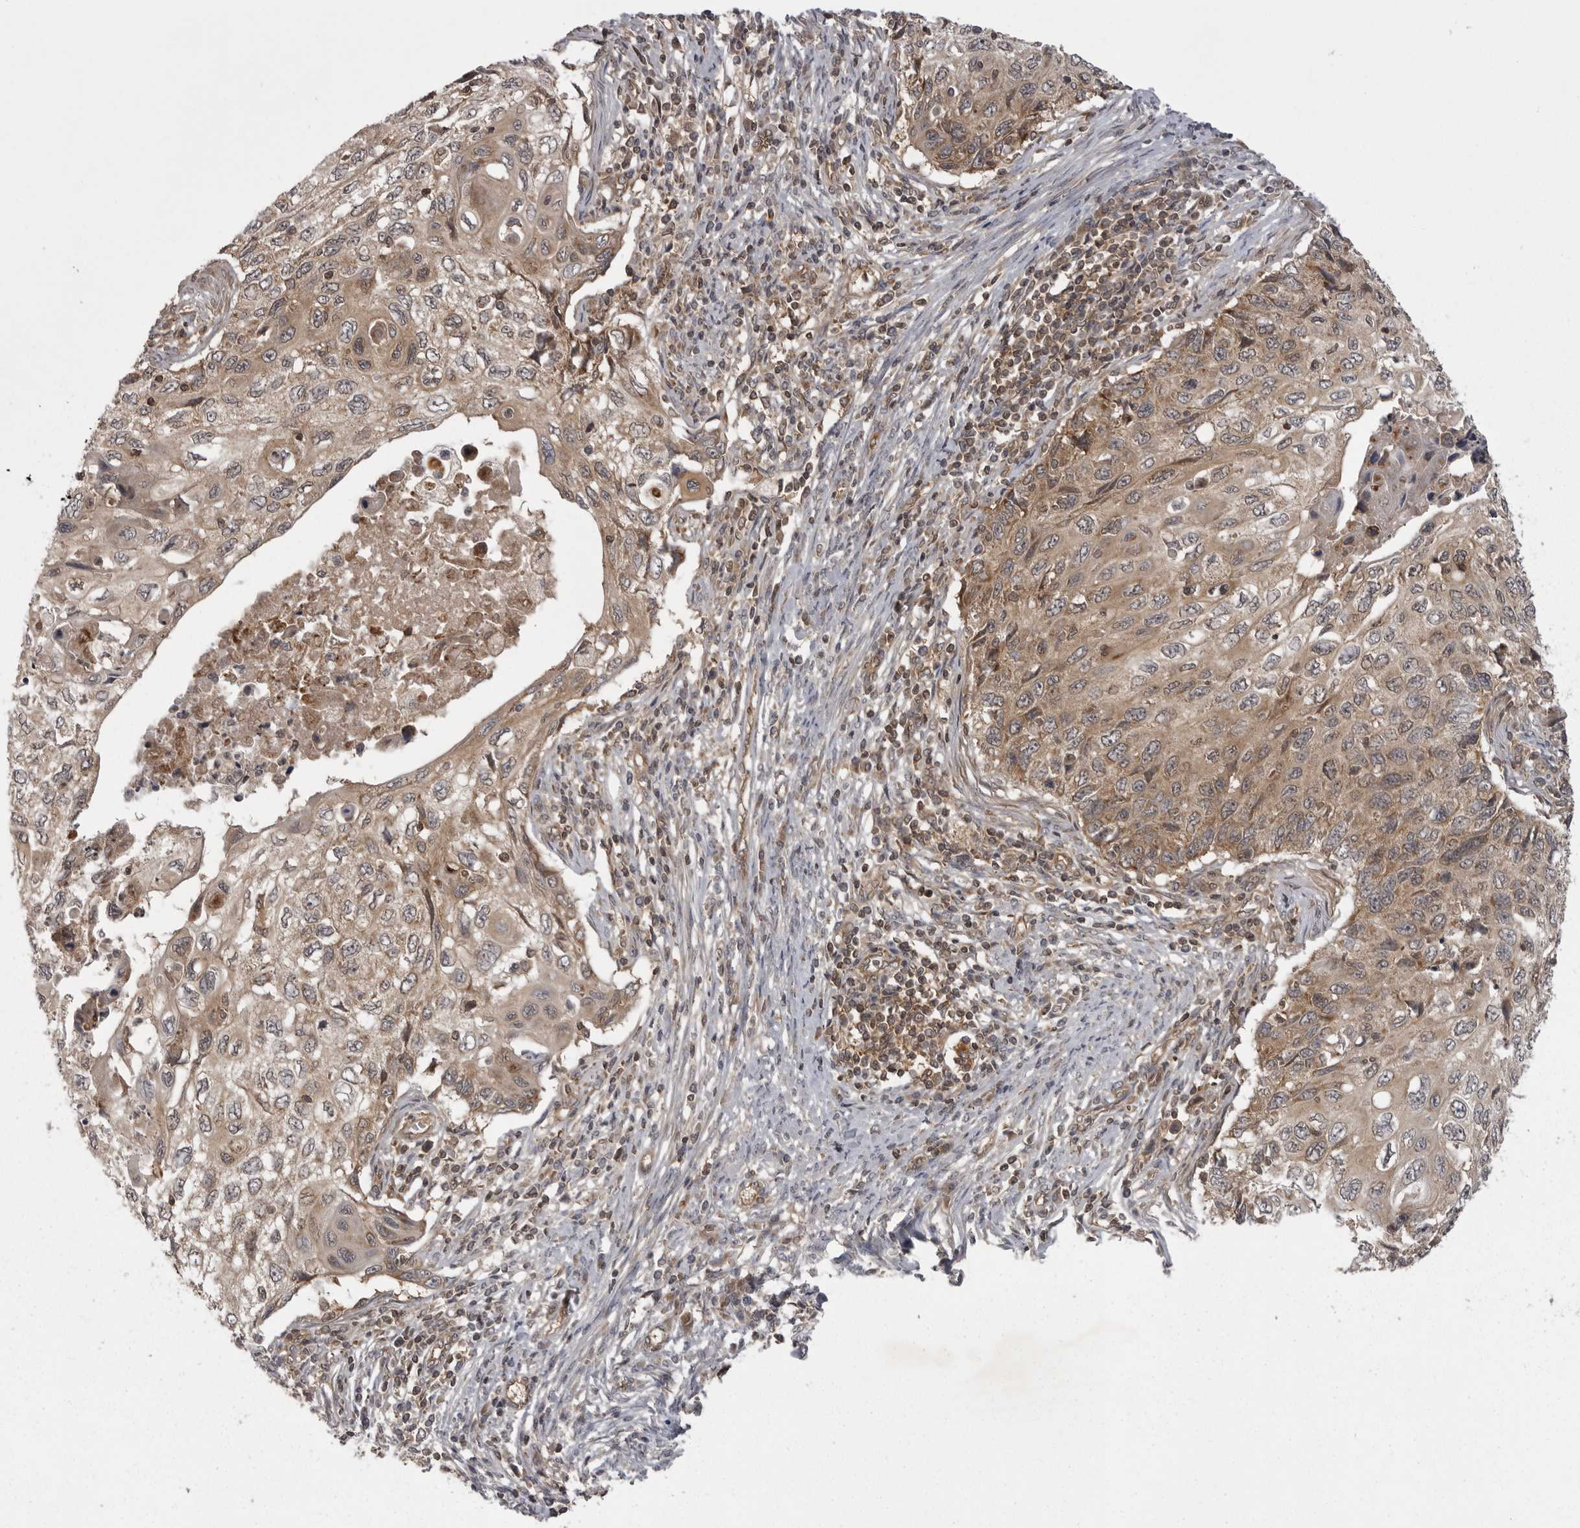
{"staining": {"intensity": "weak", "quantity": ">75%", "location": "cytoplasmic/membranous"}, "tissue": "cervical cancer", "cell_type": "Tumor cells", "image_type": "cancer", "snomed": [{"axis": "morphology", "description": "Squamous cell carcinoma, NOS"}, {"axis": "topography", "description": "Cervix"}], "caption": "Cervical cancer was stained to show a protein in brown. There is low levels of weak cytoplasmic/membranous expression in about >75% of tumor cells. The staining was performed using DAB (3,3'-diaminobenzidine) to visualize the protein expression in brown, while the nuclei were stained in blue with hematoxylin (Magnification: 20x).", "gene": "STK24", "patient": {"sex": "female", "age": 70}}